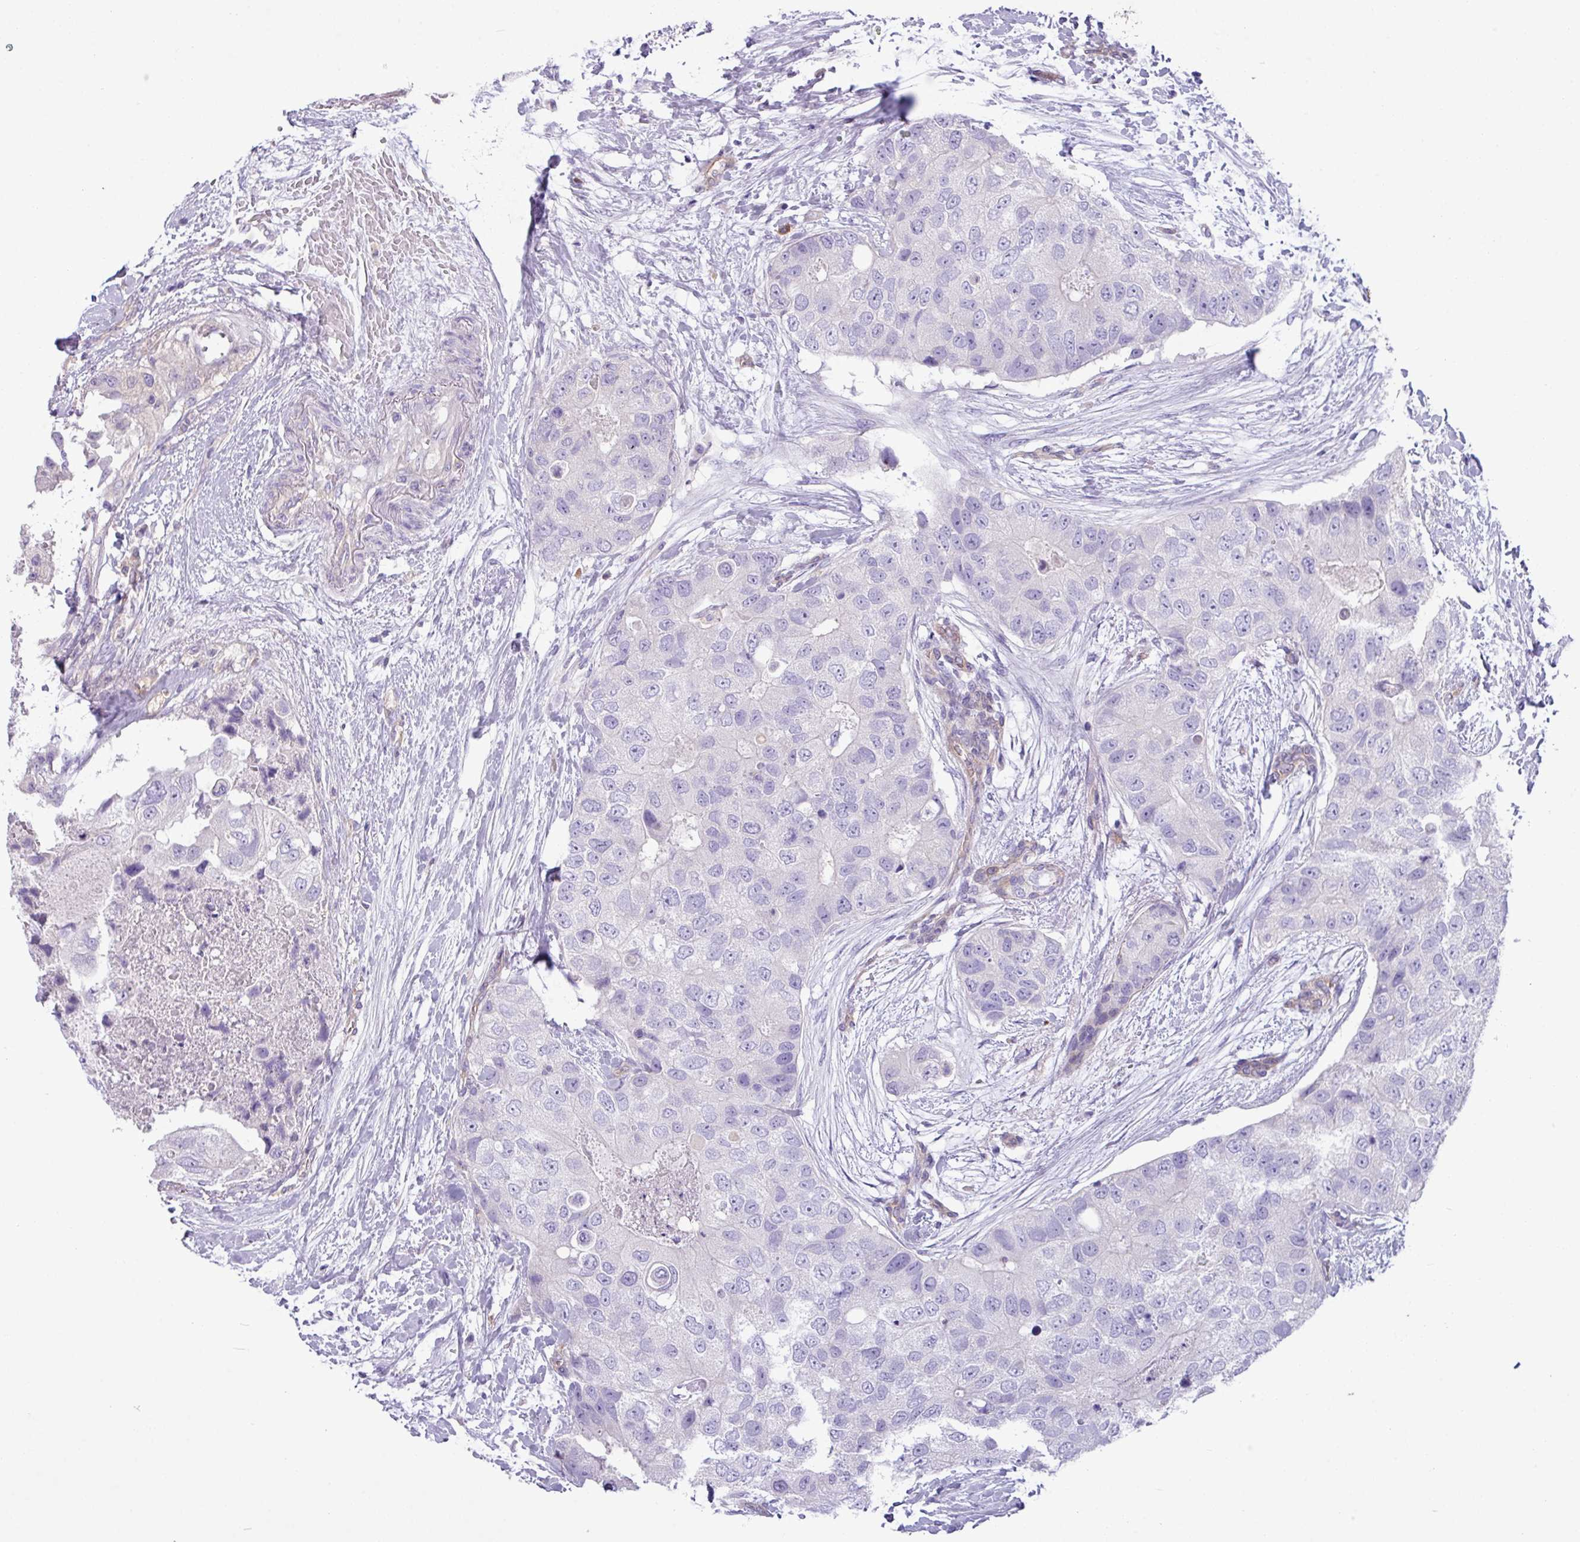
{"staining": {"intensity": "negative", "quantity": "none", "location": "none"}, "tissue": "breast cancer", "cell_type": "Tumor cells", "image_type": "cancer", "snomed": [{"axis": "morphology", "description": "Duct carcinoma"}, {"axis": "topography", "description": "Breast"}], "caption": "This is a histopathology image of IHC staining of breast cancer (invasive ductal carcinoma), which shows no positivity in tumor cells. (Immunohistochemistry (ihc), brightfield microscopy, high magnification).", "gene": "KIRREL3", "patient": {"sex": "female", "age": 62}}